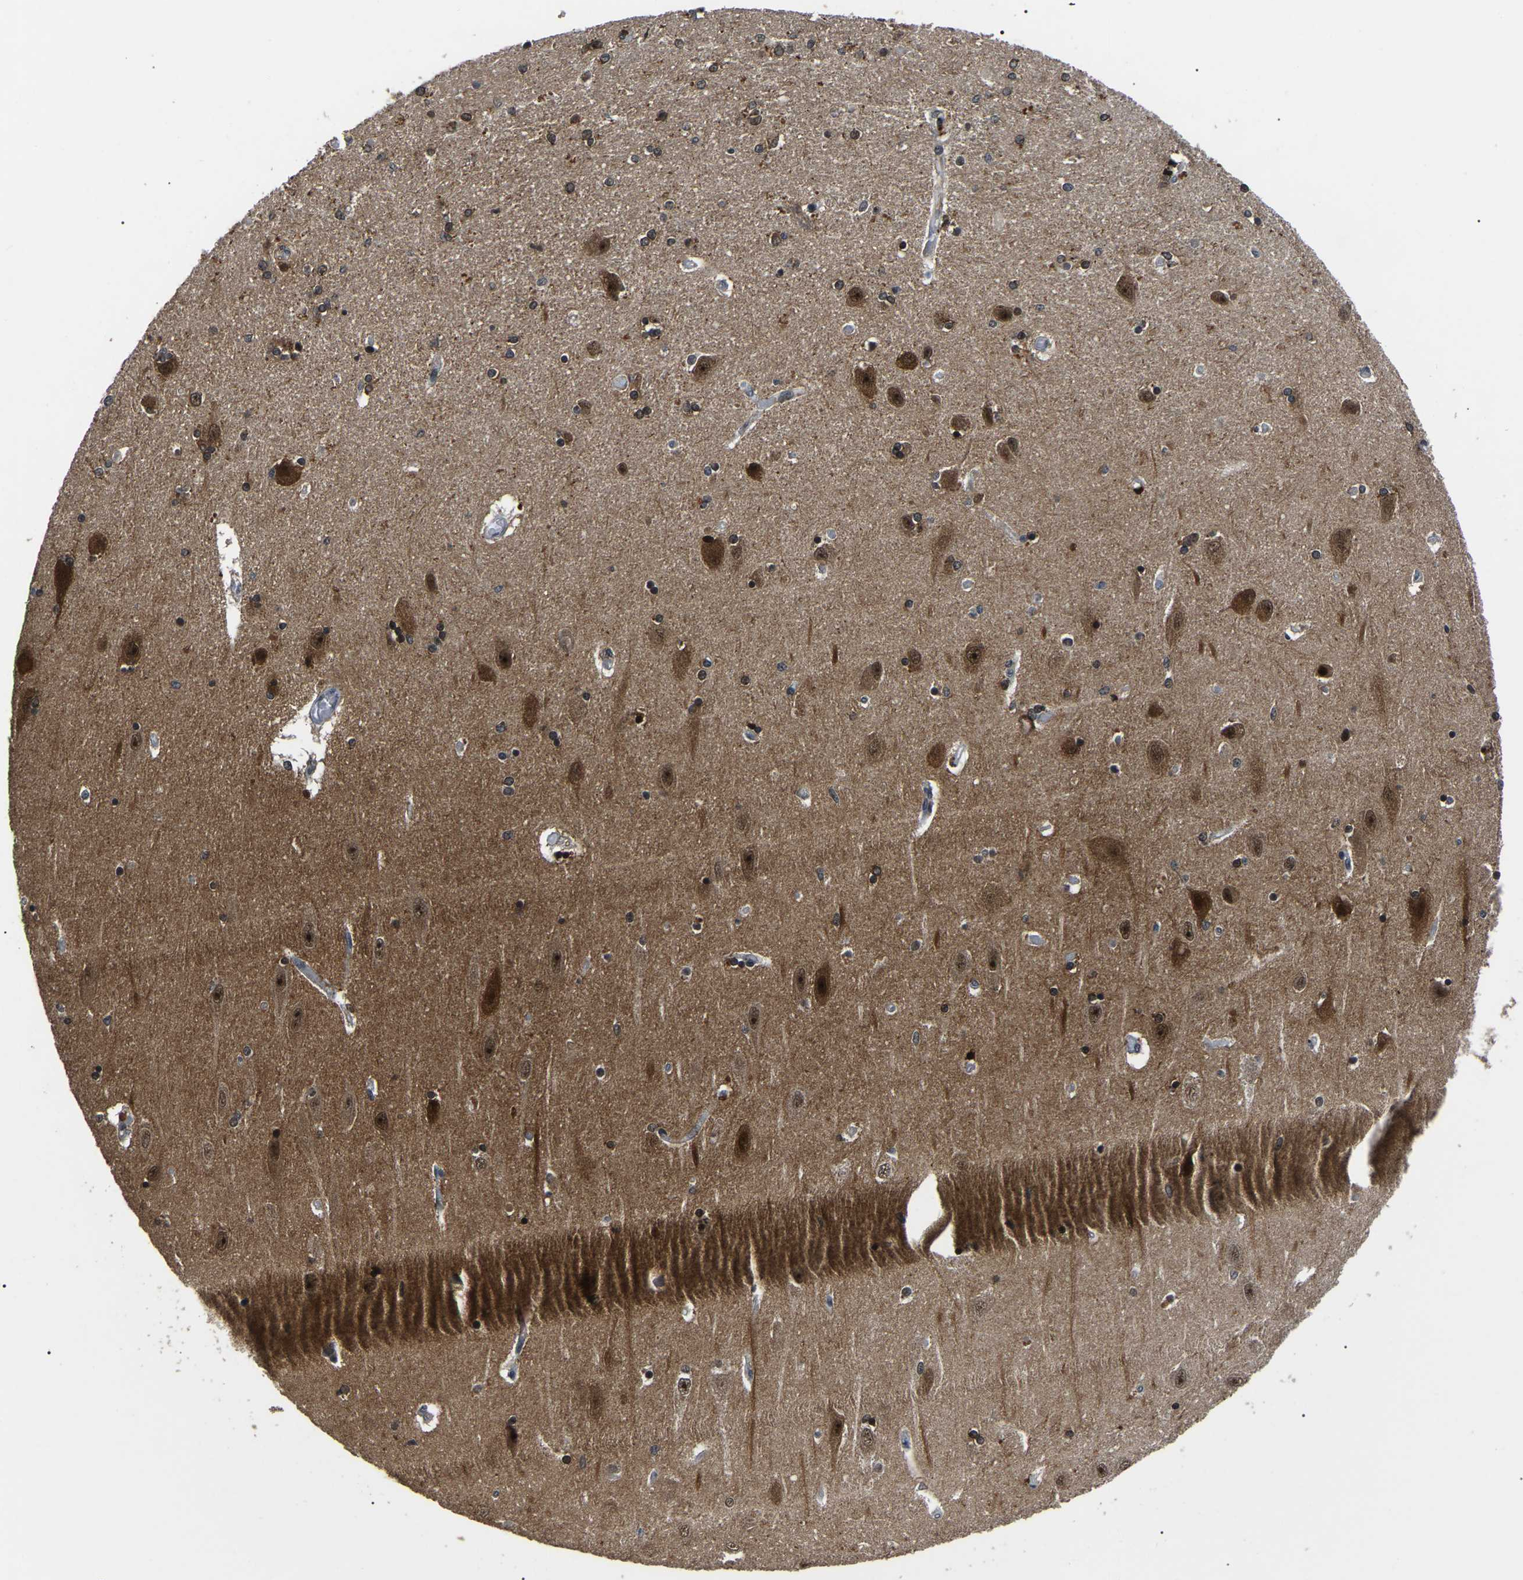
{"staining": {"intensity": "strong", "quantity": "<25%", "location": "cytoplasmic/membranous,nuclear"}, "tissue": "hippocampus", "cell_type": "Glial cells", "image_type": "normal", "snomed": [{"axis": "morphology", "description": "Normal tissue, NOS"}, {"axis": "topography", "description": "Hippocampus"}], "caption": "Protein positivity by immunohistochemistry exhibits strong cytoplasmic/membranous,nuclear positivity in approximately <25% of glial cells in unremarkable hippocampus. The staining is performed using DAB (3,3'-diaminobenzidine) brown chromogen to label protein expression. The nuclei are counter-stained blue using hematoxylin.", "gene": "PPM1E", "patient": {"sex": "female", "age": 54}}